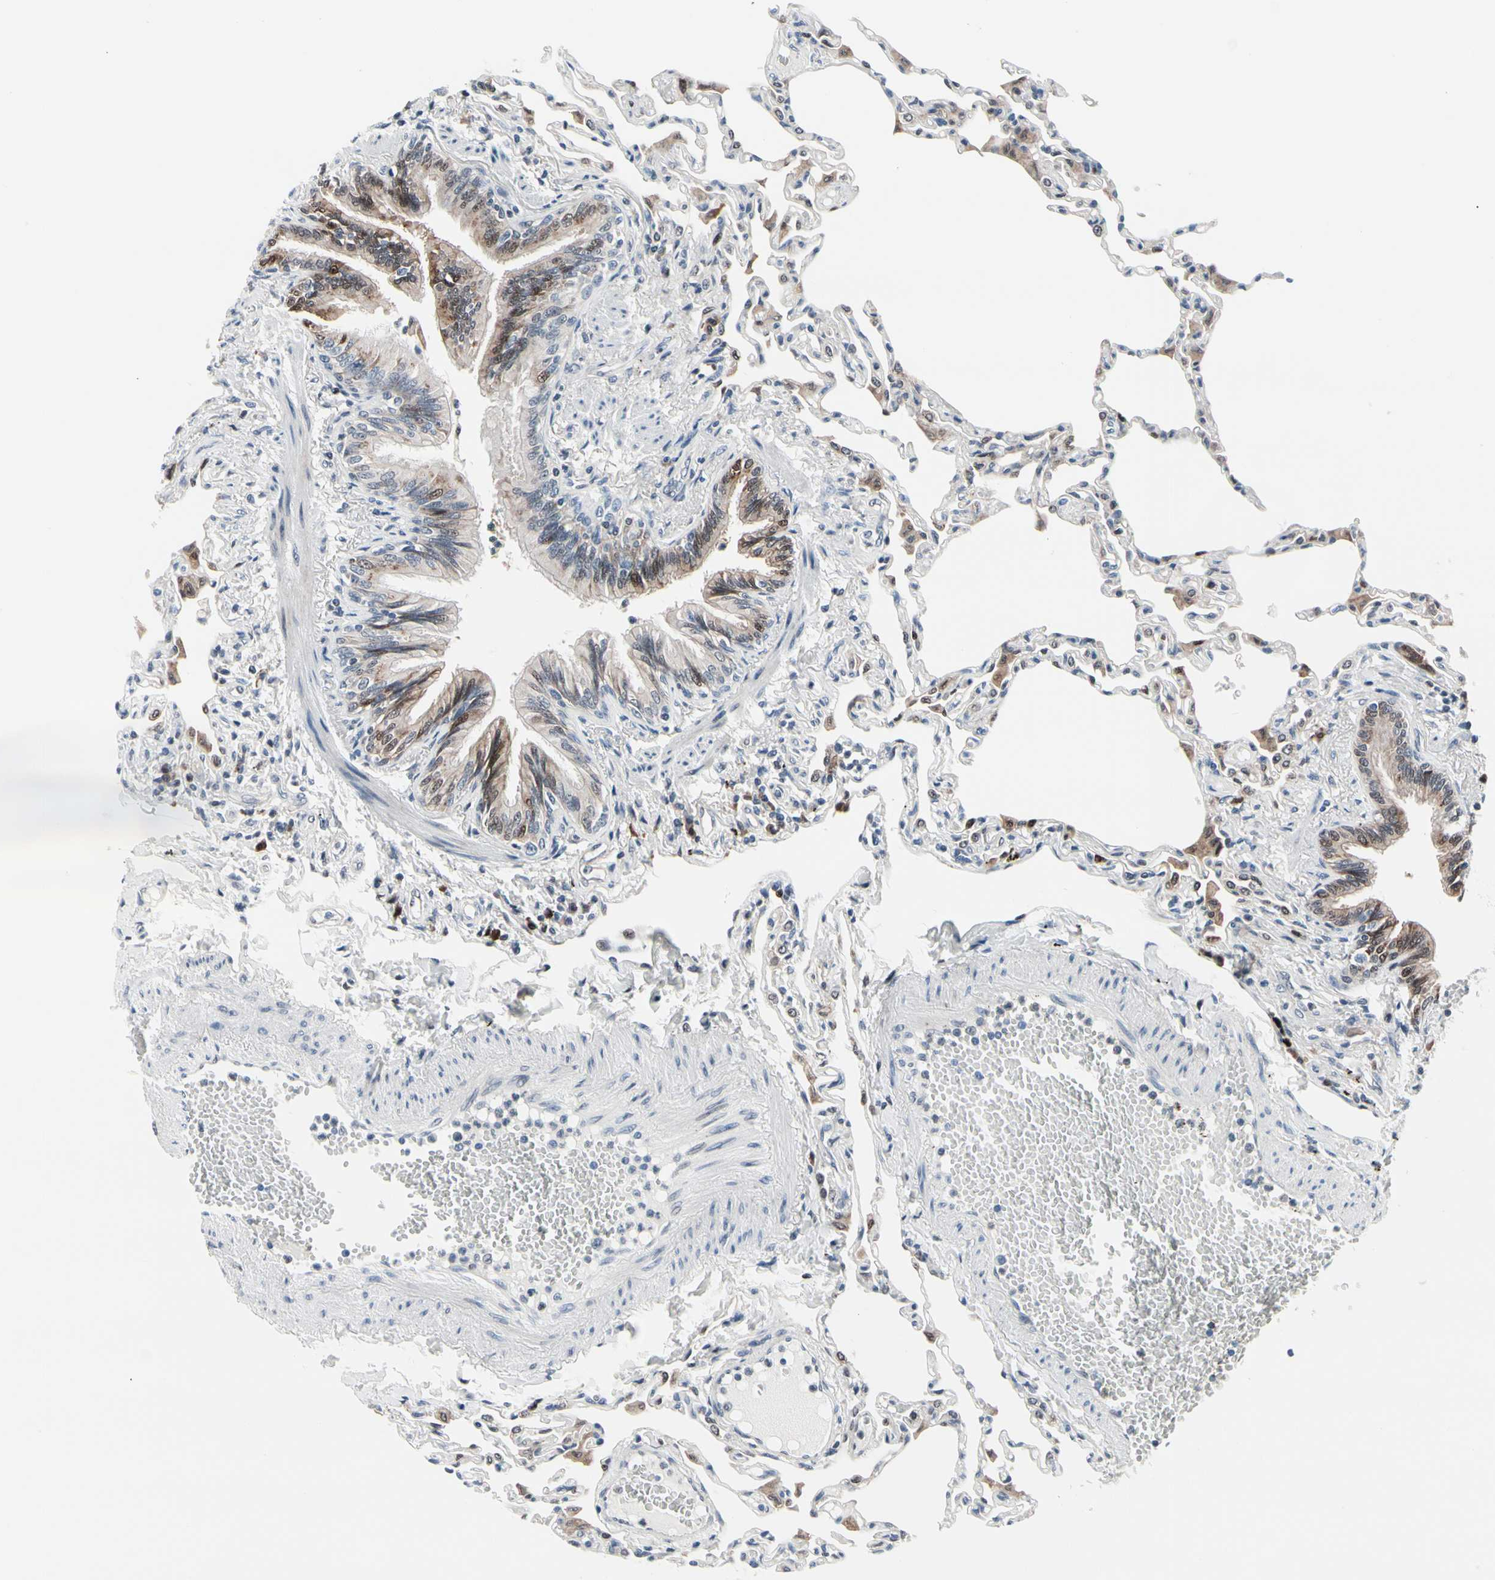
{"staining": {"intensity": "moderate", "quantity": "<25%", "location": "cytoplasmic/membranous,nuclear"}, "tissue": "lung", "cell_type": "Alveolar cells", "image_type": "normal", "snomed": [{"axis": "morphology", "description": "Normal tissue, NOS"}, {"axis": "topography", "description": "Lung"}], "caption": "The immunohistochemical stain highlights moderate cytoplasmic/membranous,nuclear staining in alveolar cells of normal lung. The protein is stained brown, and the nuclei are stained in blue (DAB IHC with brightfield microscopy, high magnification).", "gene": "TXN", "patient": {"sex": "female", "age": 49}}